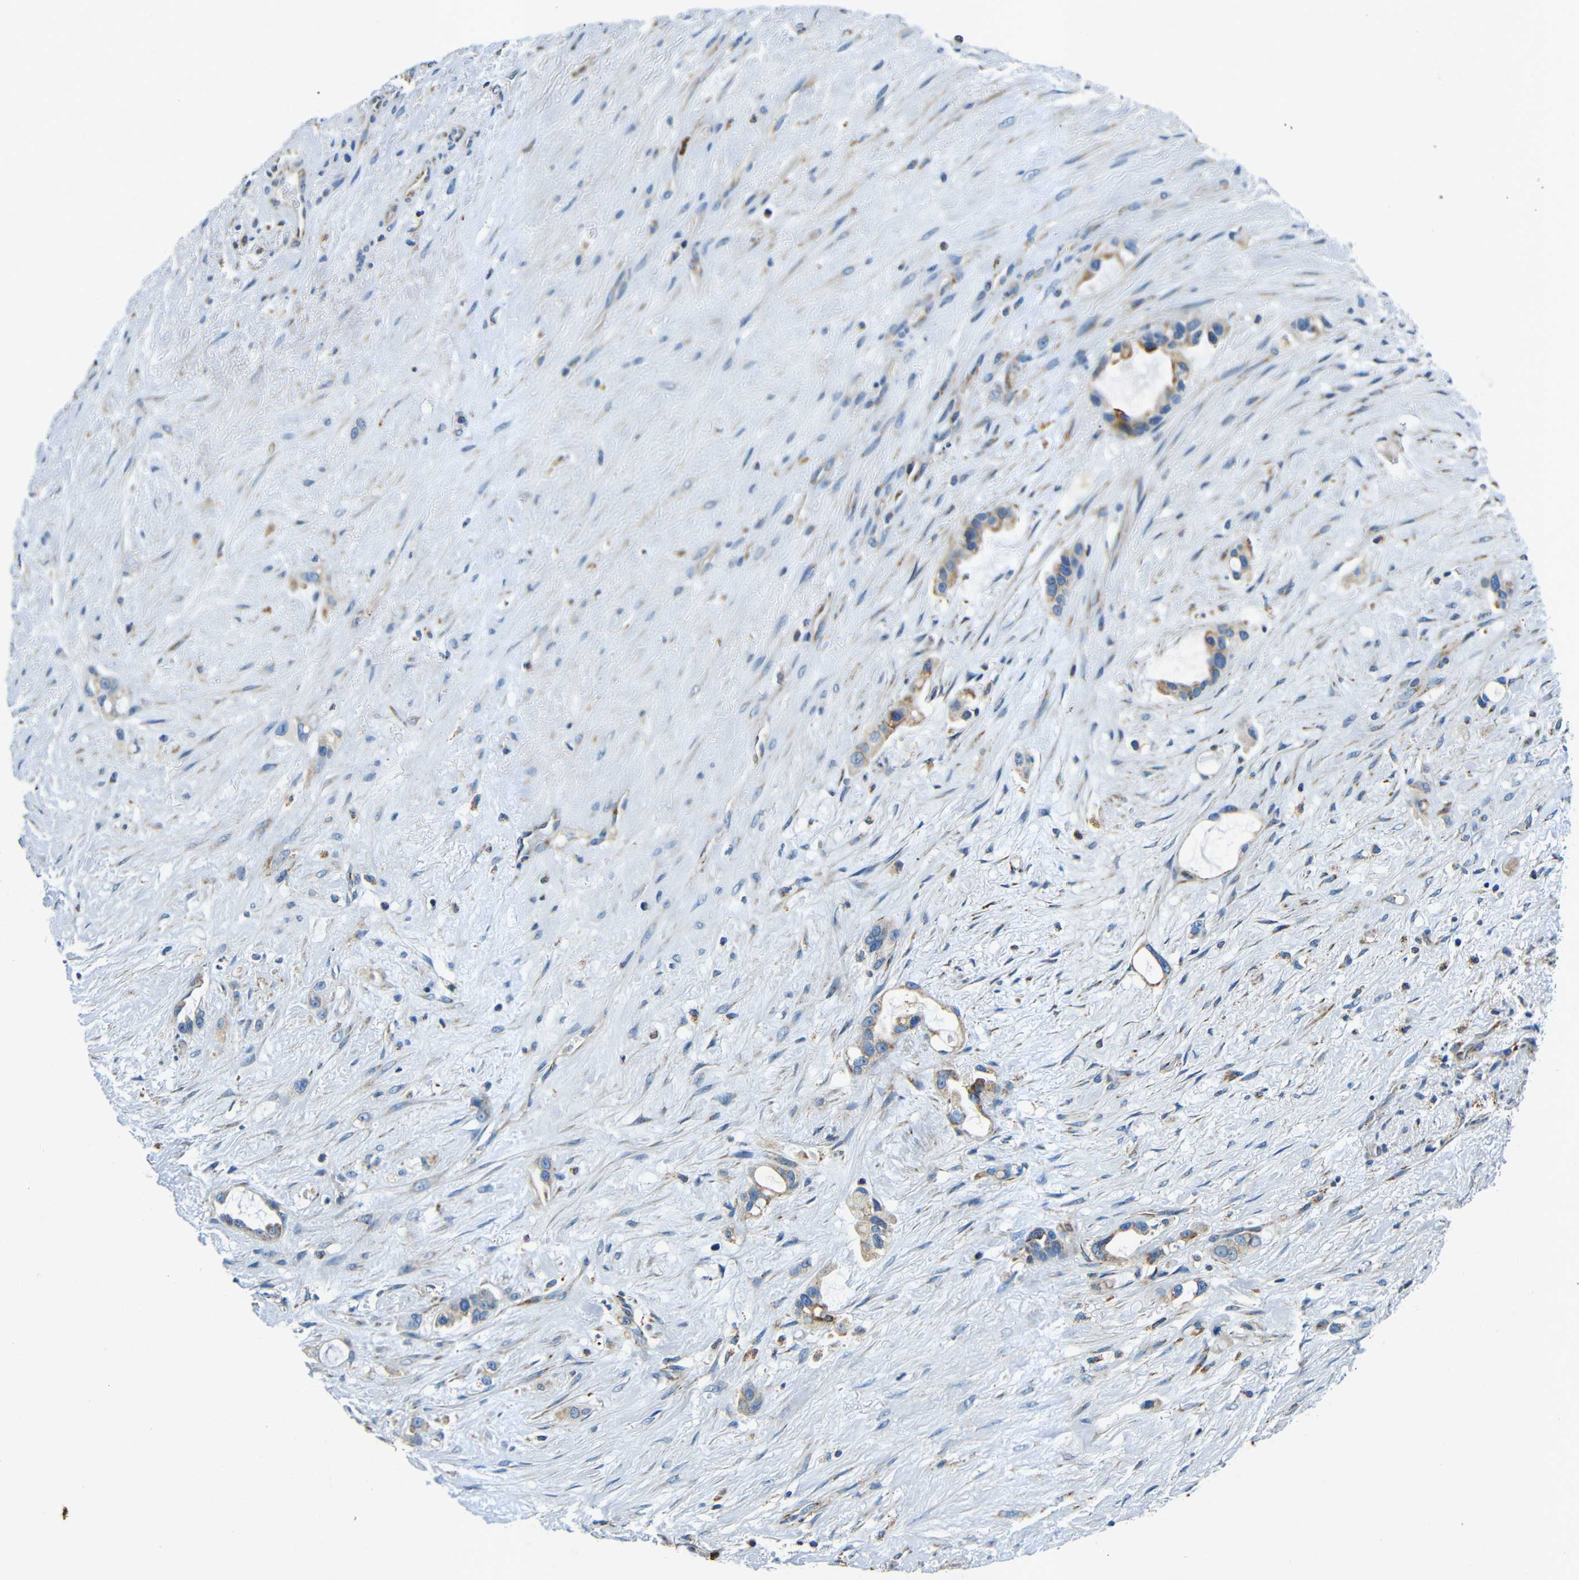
{"staining": {"intensity": "moderate", "quantity": "25%-75%", "location": "cytoplasmic/membranous"}, "tissue": "liver cancer", "cell_type": "Tumor cells", "image_type": "cancer", "snomed": [{"axis": "morphology", "description": "Cholangiocarcinoma"}, {"axis": "topography", "description": "Liver"}], "caption": "A high-resolution image shows IHC staining of cholangiocarcinoma (liver), which reveals moderate cytoplasmic/membranous staining in about 25%-75% of tumor cells.", "gene": "GALNT18", "patient": {"sex": "female", "age": 65}}